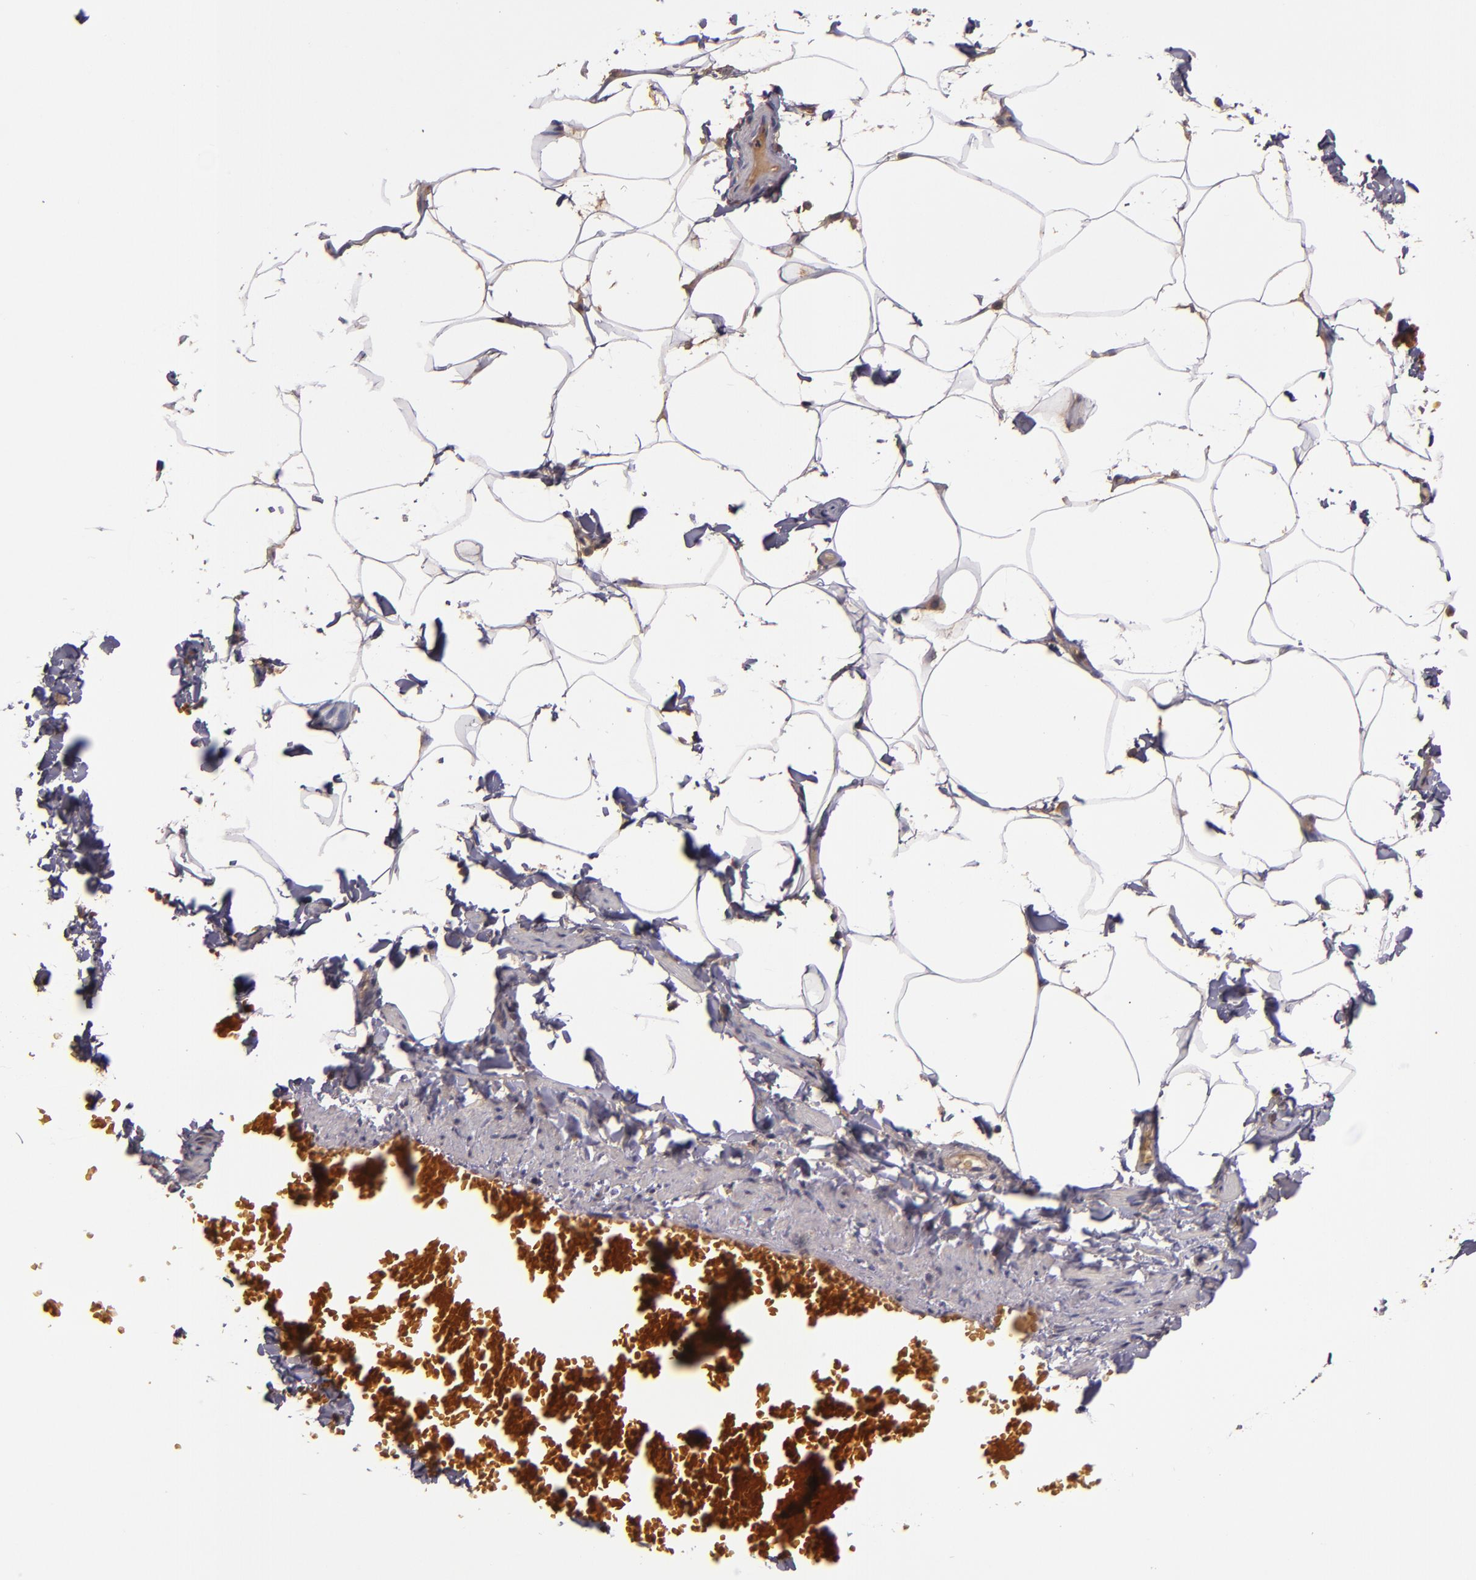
{"staining": {"intensity": "negative", "quantity": "none", "location": "none"}, "tissue": "adipose tissue", "cell_type": "Adipocytes", "image_type": "normal", "snomed": [{"axis": "morphology", "description": "Normal tissue, NOS"}, {"axis": "topography", "description": "Vascular tissue"}], "caption": "Immunohistochemistry (IHC) histopathology image of normal adipose tissue stained for a protein (brown), which demonstrates no expression in adipocytes. (IHC, brightfield microscopy, high magnification).", "gene": "ABL1", "patient": {"sex": "male", "age": 41}}